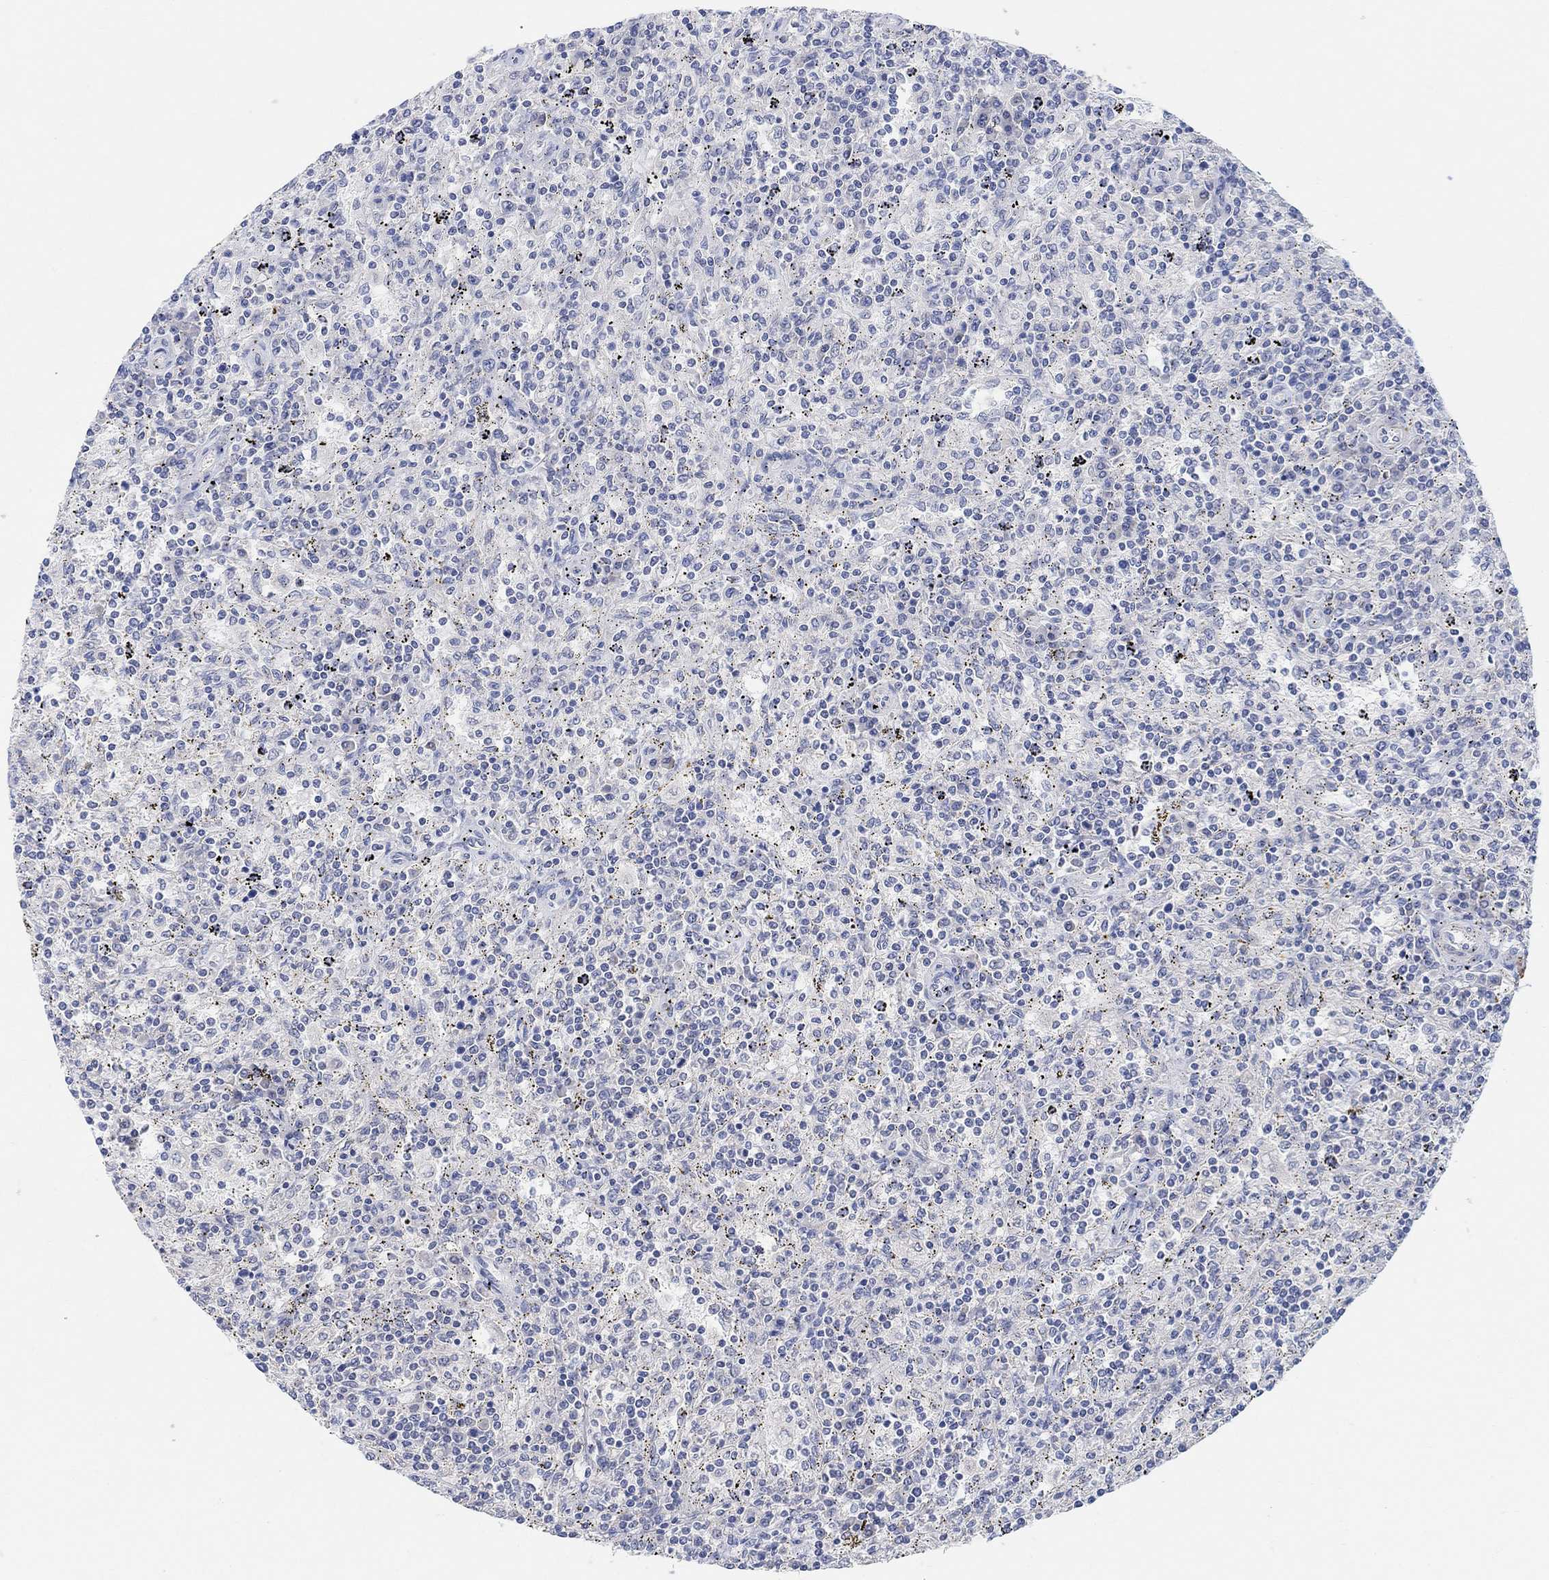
{"staining": {"intensity": "negative", "quantity": "none", "location": "none"}, "tissue": "lymphoma", "cell_type": "Tumor cells", "image_type": "cancer", "snomed": [{"axis": "morphology", "description": "Malignant lymphoma, non-Hodgkin's type, Low grade"}, {"axis": "topography", "description": "Spleen"}], "caption": "Malignant lymphoma, non-Hodgkin's type (low-grade) stained for a protein using immunohistochemistry reveals no staining tumor cells.", "gene": "RIMS1", "patient": {"sex": "male", "age": 62}}